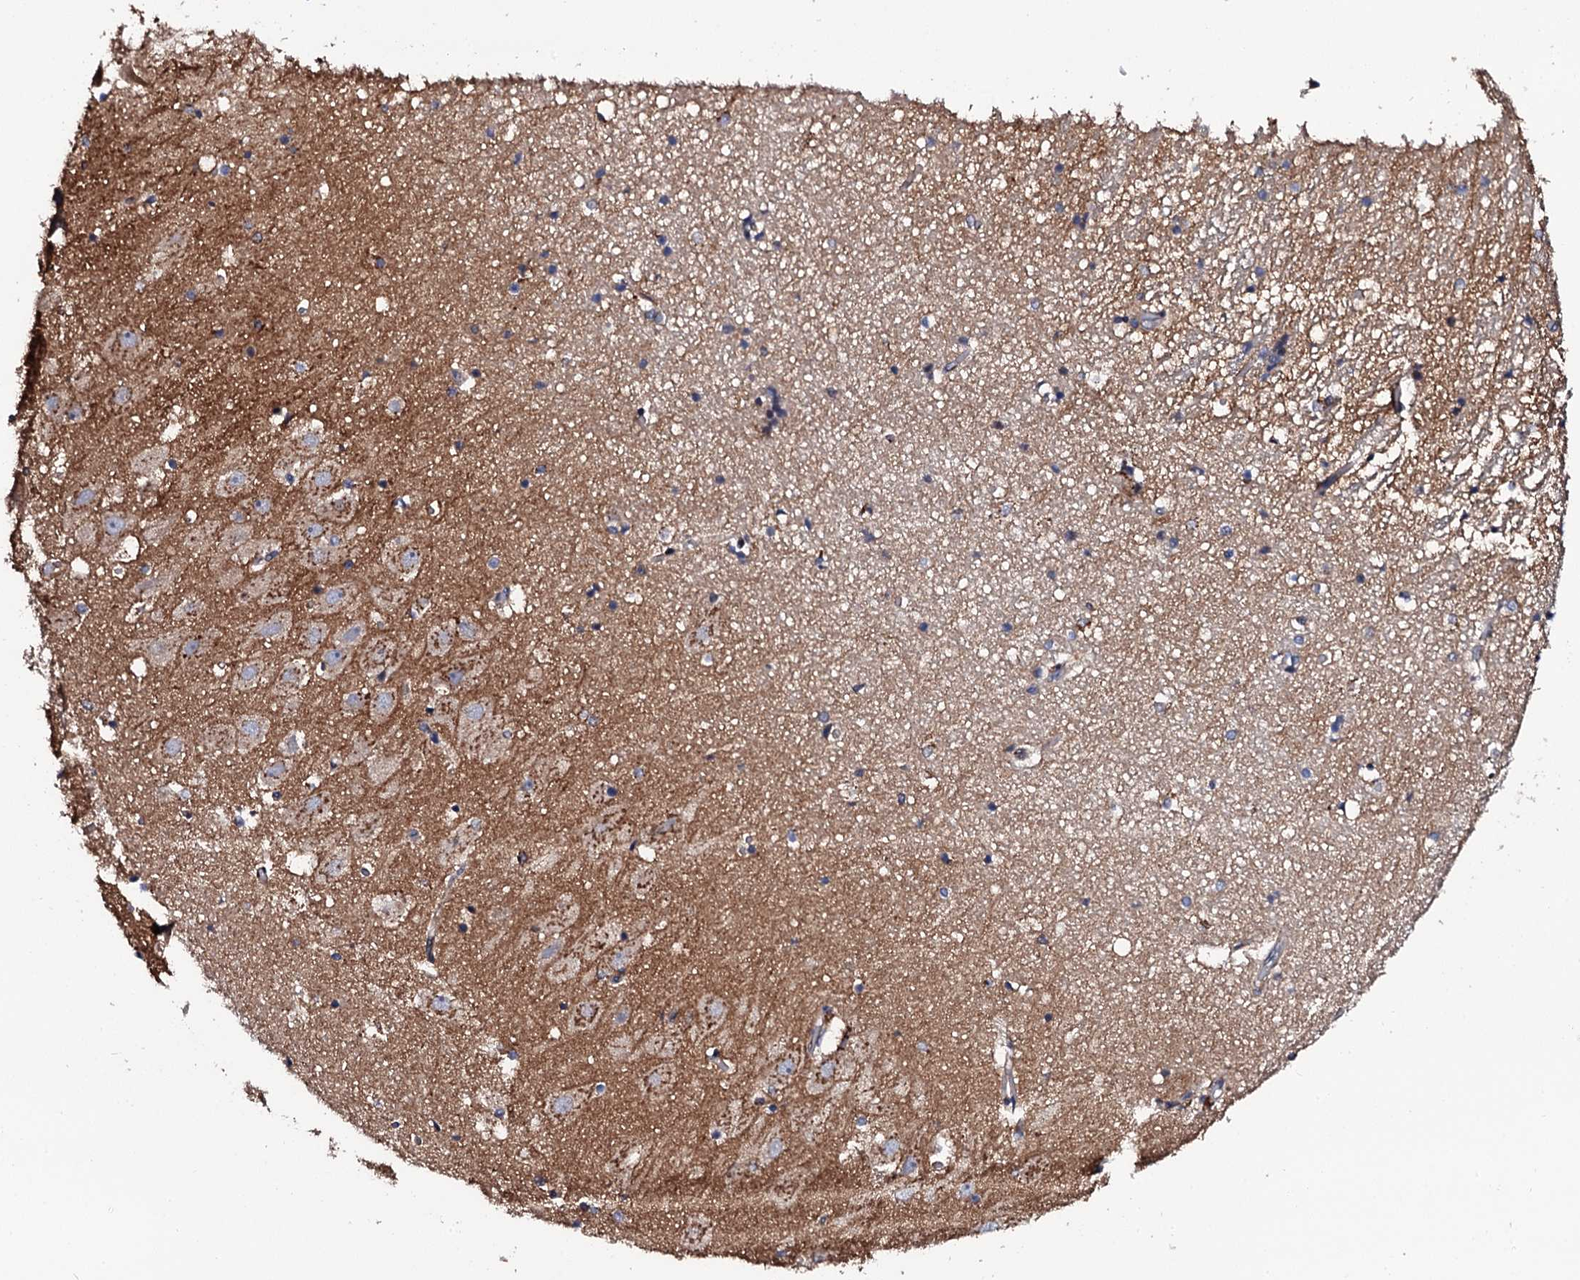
{"staining": {"intensity": "moderate", "quantity": "<25%", "location": "cytoplasmic/membranous"}, "tissue": "hippocampus", "cell_type": "Glial cells", "image_type": "normal", "snomed": [{"axis": "morphology", "description": "Normal tissue, NOS"}, {"axis": "topography", "description": "Hippocampus"}], "caption": "Immunohistochemical staining of normal human hippocampus exhibits low levels of moderate cytoplasmic/membranous staining in about <25% of glial cells. (DAB = brown stain, brightfield microscopy at high magnification).", "gene": "PLET1", "patient": {"sex": "female", "age": 52}}